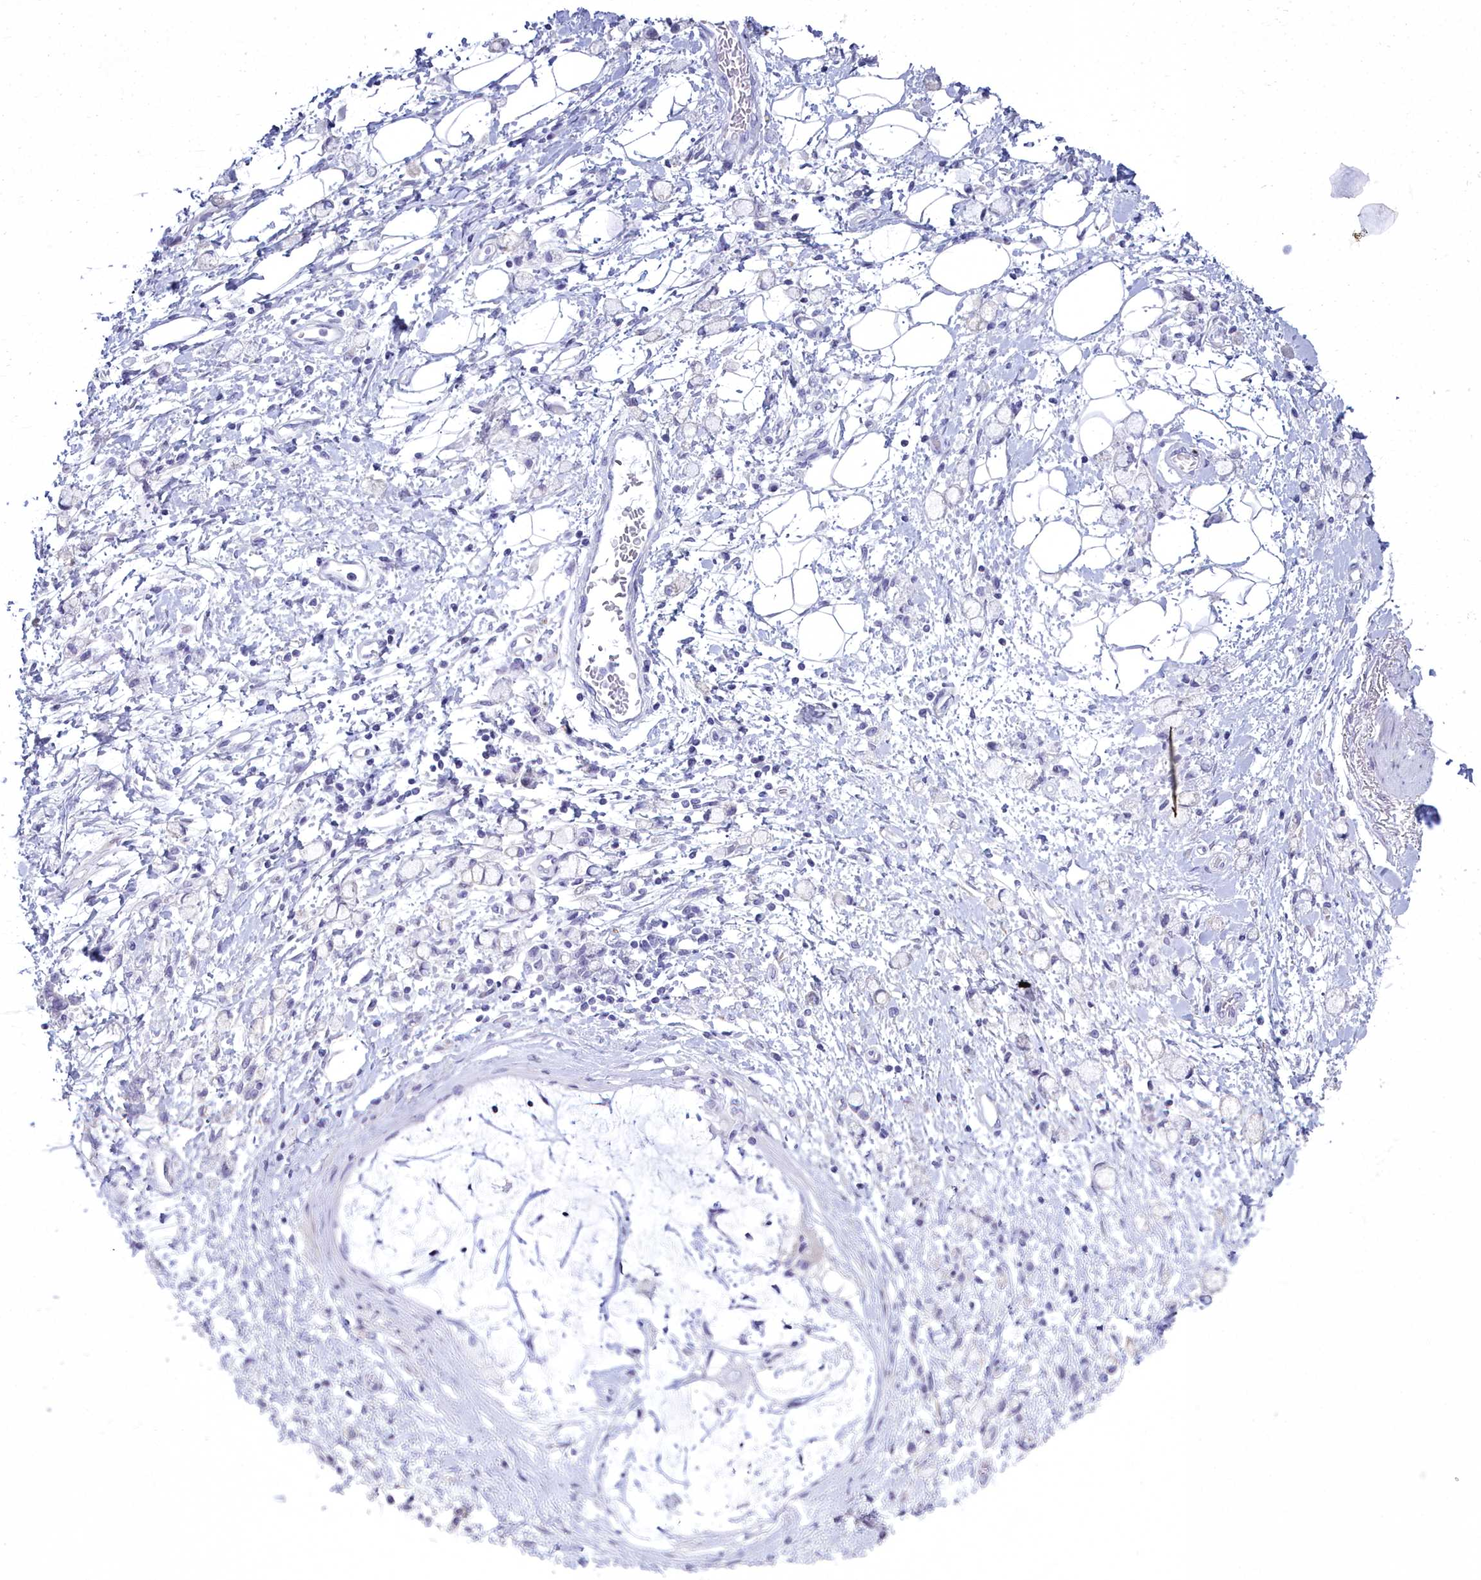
{"staining": {"intensity": "negative", "quantity": "none", "location": "none"}, "tissue": "stomach cancer", "cell_type": "Tumor cells", "image_type": "cancer", "snomed": [{"axis": "morphology", "description": "Adenocarcinoma, NOS"}, {"axis": "topography", "description": "Stomach"}], "caption": "Image shows no significant protein expression in tumor cells of stomach adenocarcinoma.", "gene": "MAP6", "patient": {"sex": "female", "age": 60}}